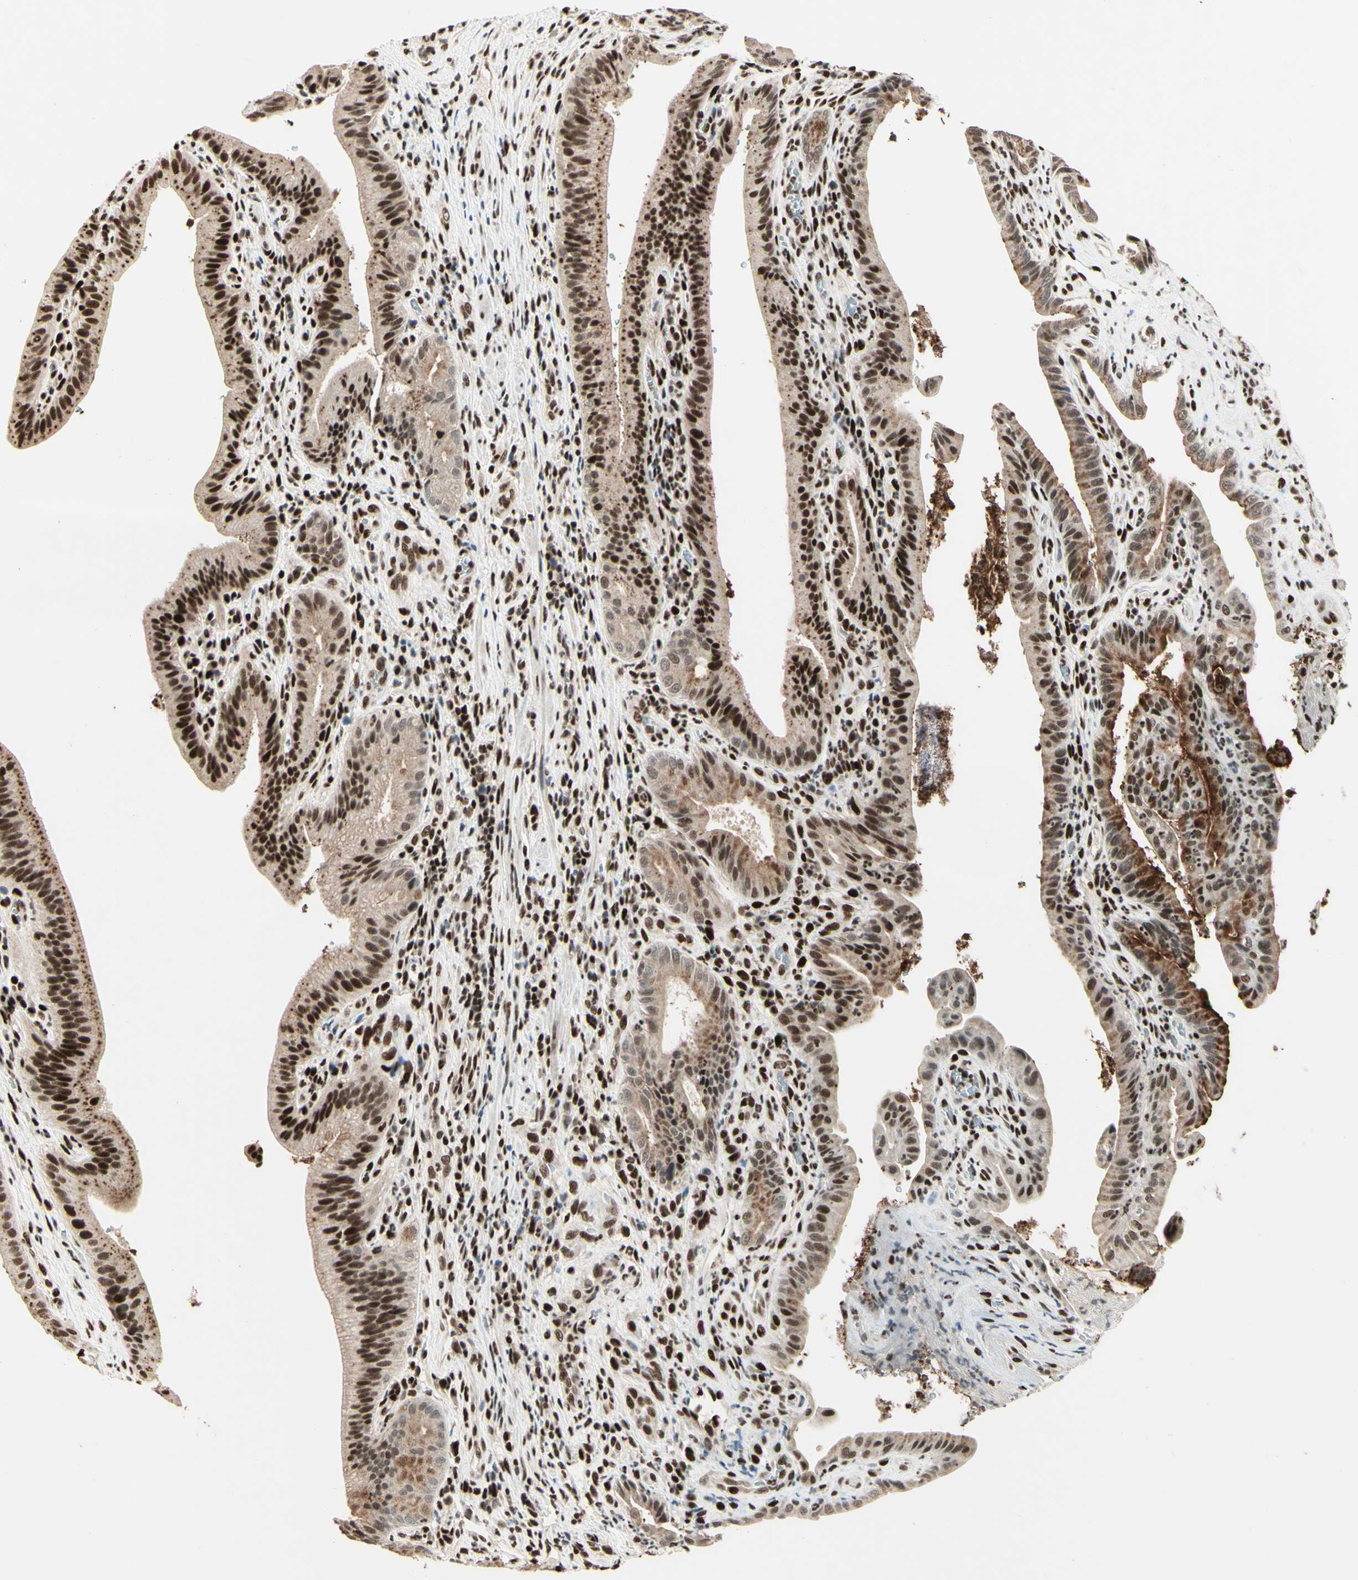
{"staining": {"intensity": "strong", "quantity": ">75%", "location": "nuclear"}, "tissue": "pancreatic cancer", "cell_type": "Tumor cells", "image_type": "cancer", "snomed": [{"axis": "morphology", "description": "Adenocarcinoma, NOS"}, {"axis": "topography", "description": "Pancreas"}], "caption": "Human pancreatic cancer stained for a protein (brown) displays strong nuclear positive expression in about >75% of tumor cells.", "gene": "NR3C1", "patient": {"sex": "female", "age": 75}}